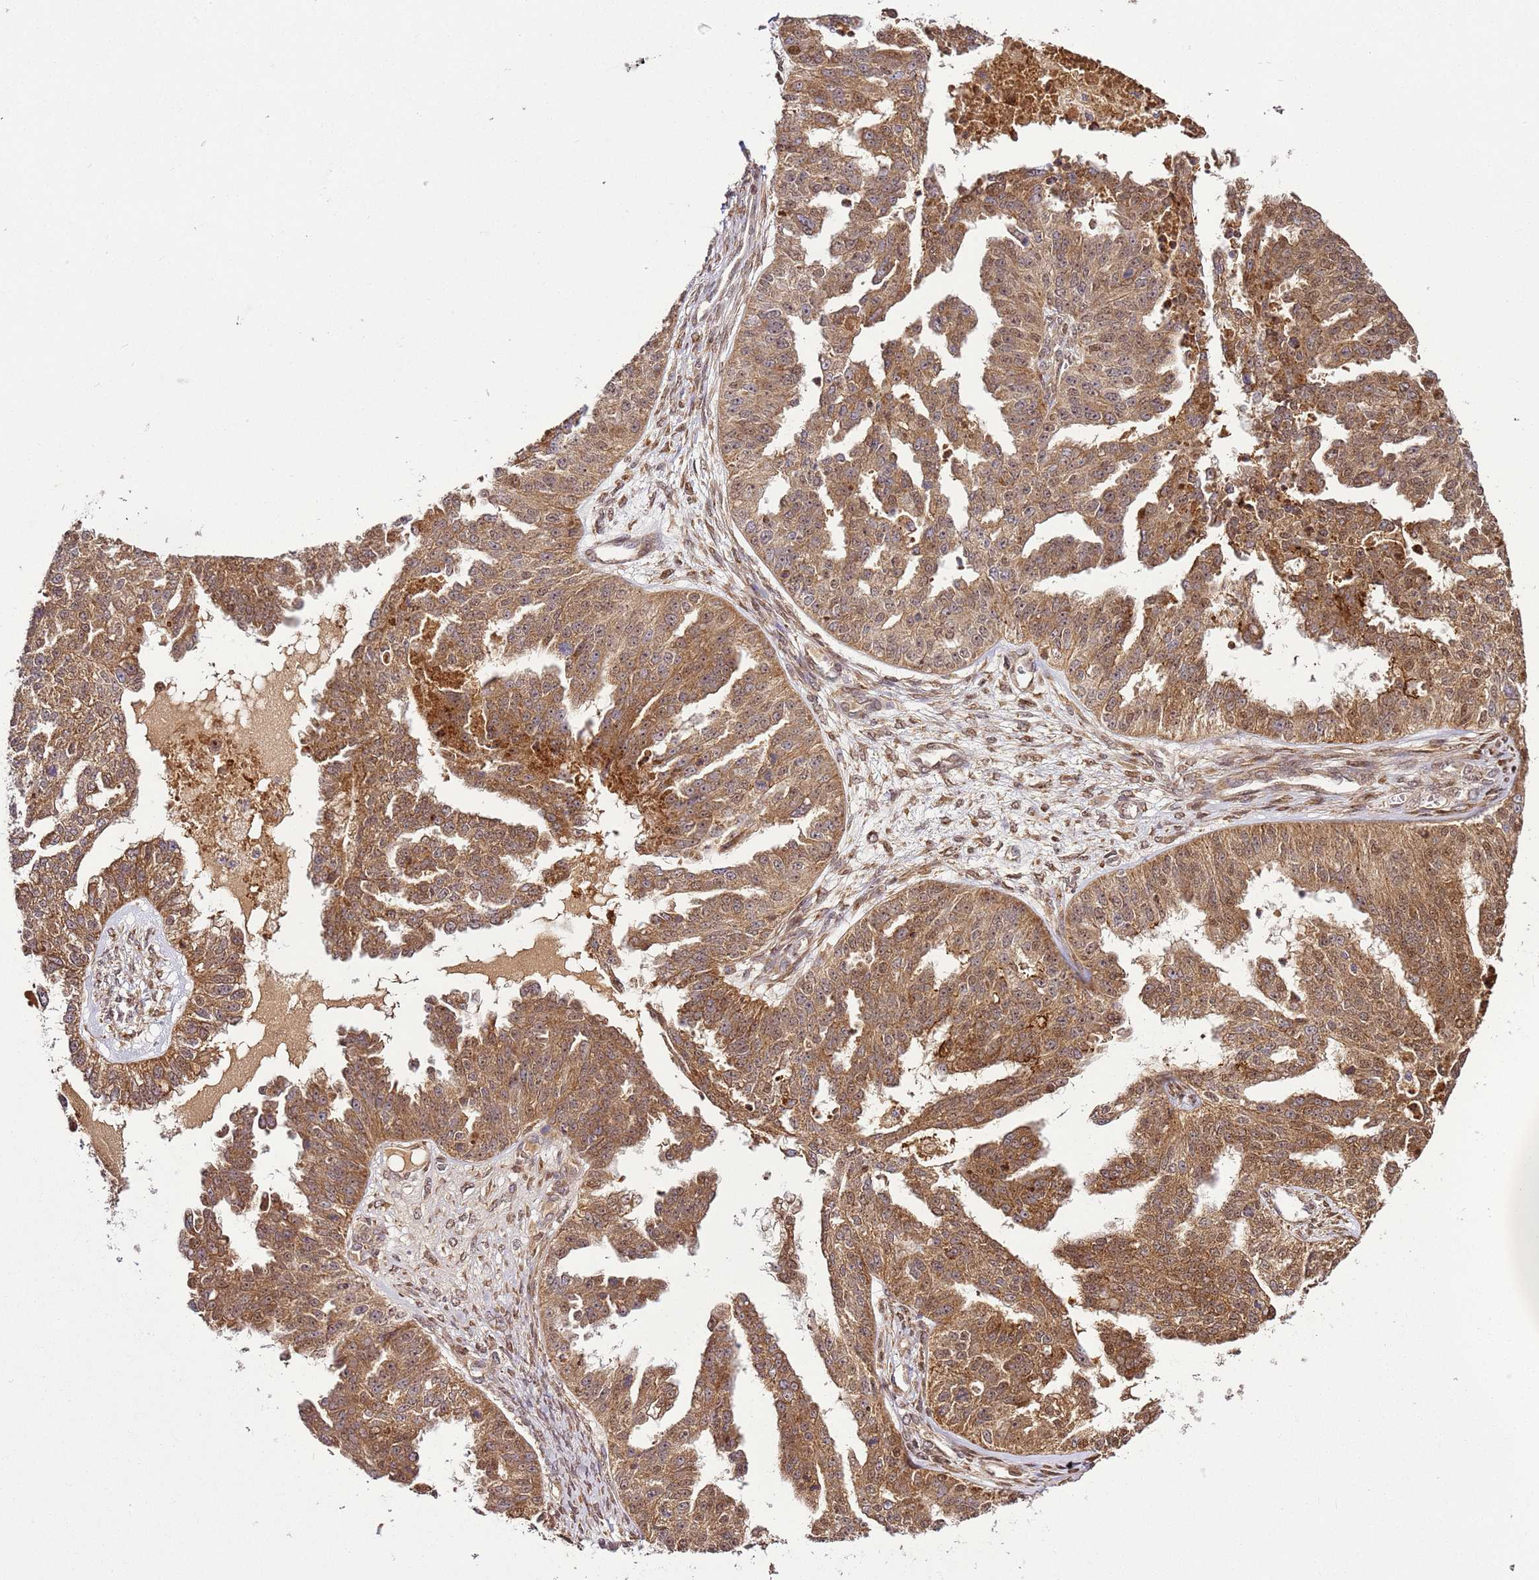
{"staining": {"intensity": "moderate", "quantity": ">75%", "location": "cytoplasmic/membranous"}, "tissue": "ovarian cancer", "cell_type": "Tumor cells", "image_type": "cancer", "snomed": [{"axis": "morphology", "description": "Cystadenocarcinoma, serous, NOS"}, {"axis": "topography", "description": "Ovary"}], "caption": "DAB (3,3'-diaminobenzidine) immunohistochemical staining of human ovarian cancer (serous cystadenocarcinoma) reveals moderate cytoplasmic/membranous protein positivity in about >75% of tumor cells.", "gene": "RASA3", "patient": {"sex": "female", "age": 58}}